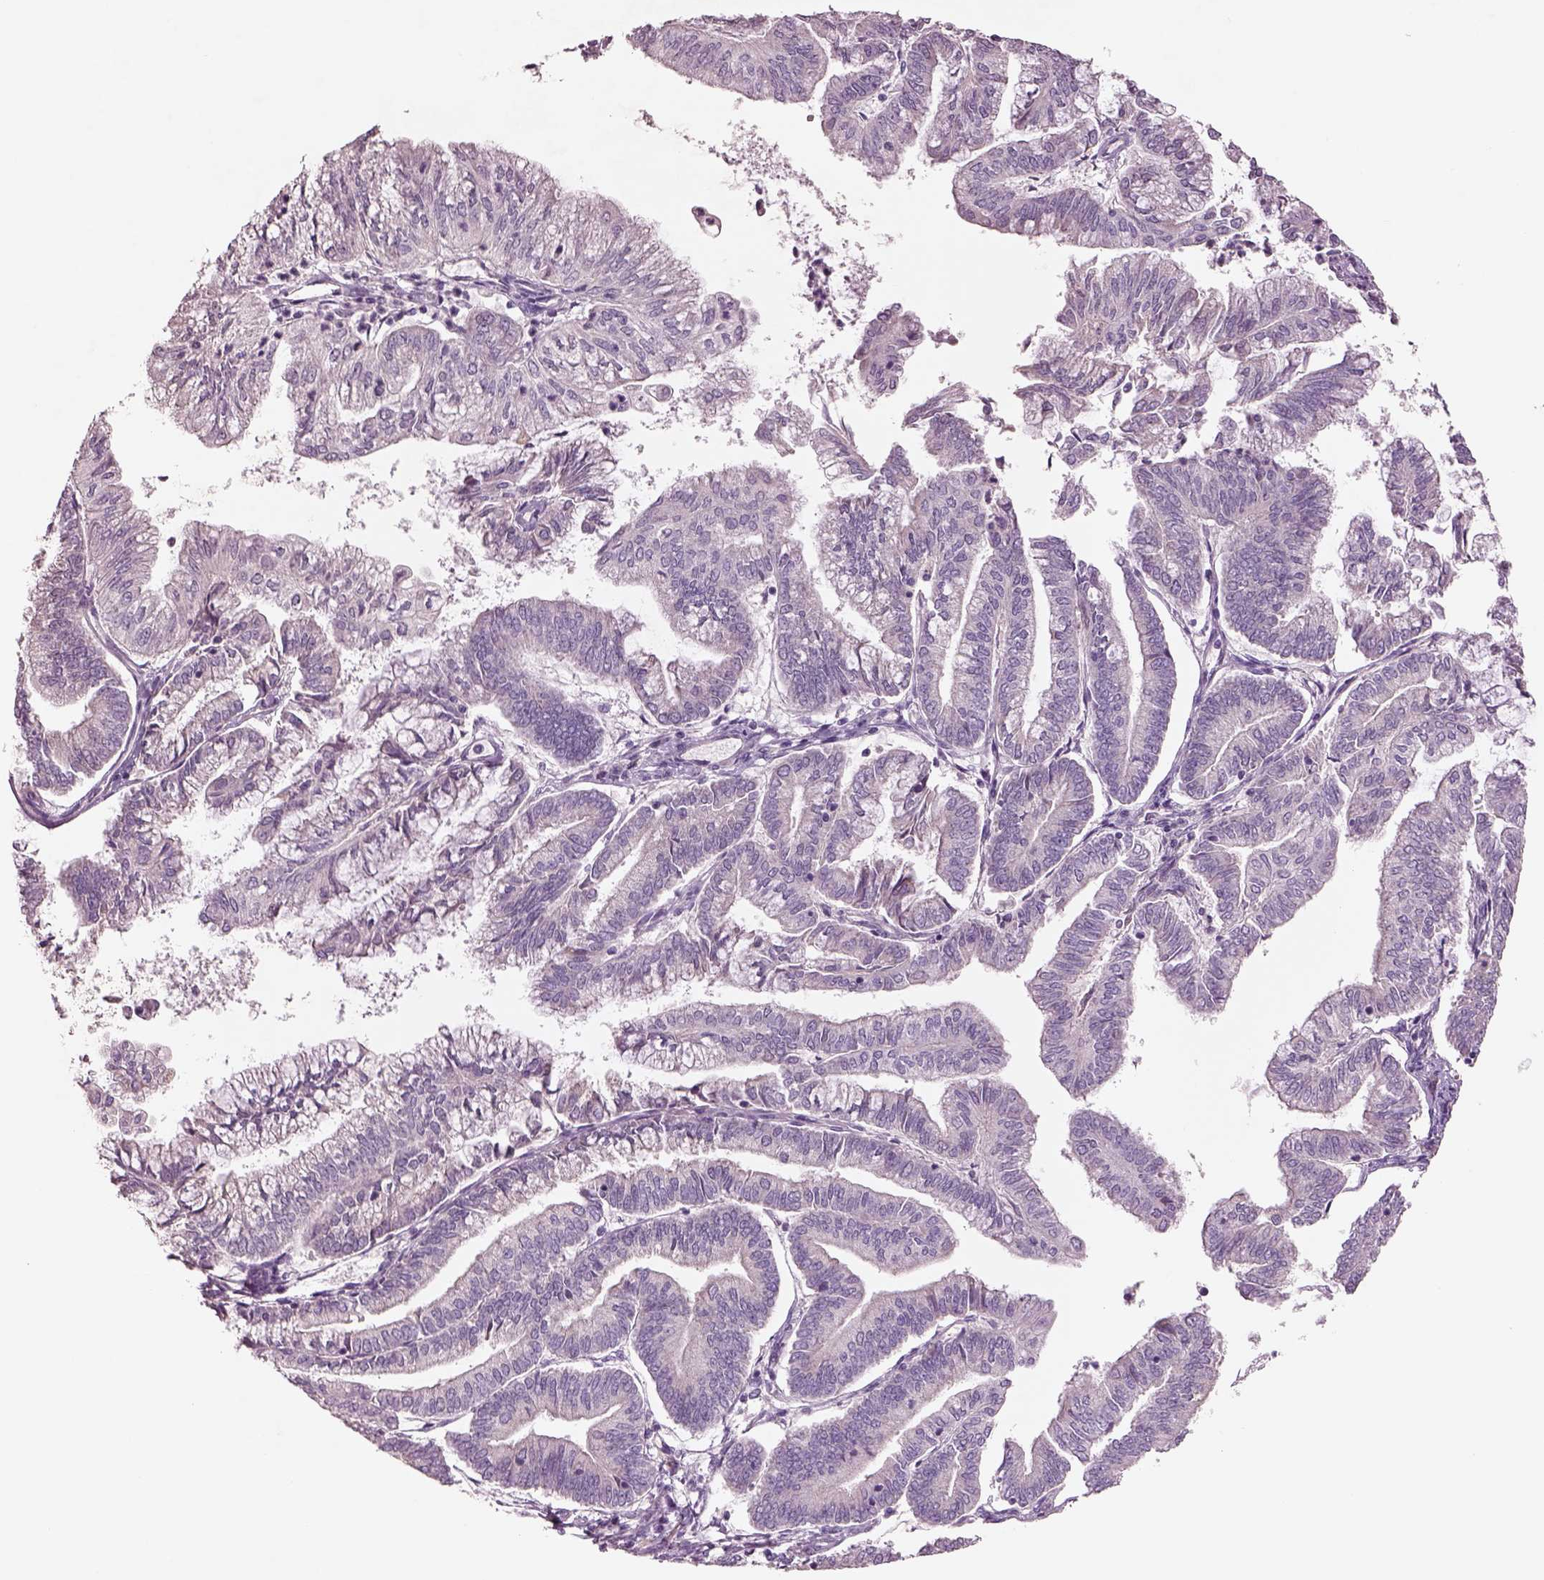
{"staining": {"intensity": "negative", "quantity": "none", "location": "none"}, "tissue": "endometrial cancer", "cell_type": "Tumor cells", "image_type": "cancer", "snomed": [{"axis": "morphology", "description": "Adenocarcinoma, NOS"}, {"axis": "topography", "description": "Endometrium"}], "caption": "There is no significant staining in tumor cells of endometrial cancer. (DAB IHC, high magnification).", "gene": "DUOXA2", "patient": {"sex": "female", "age": 55}}